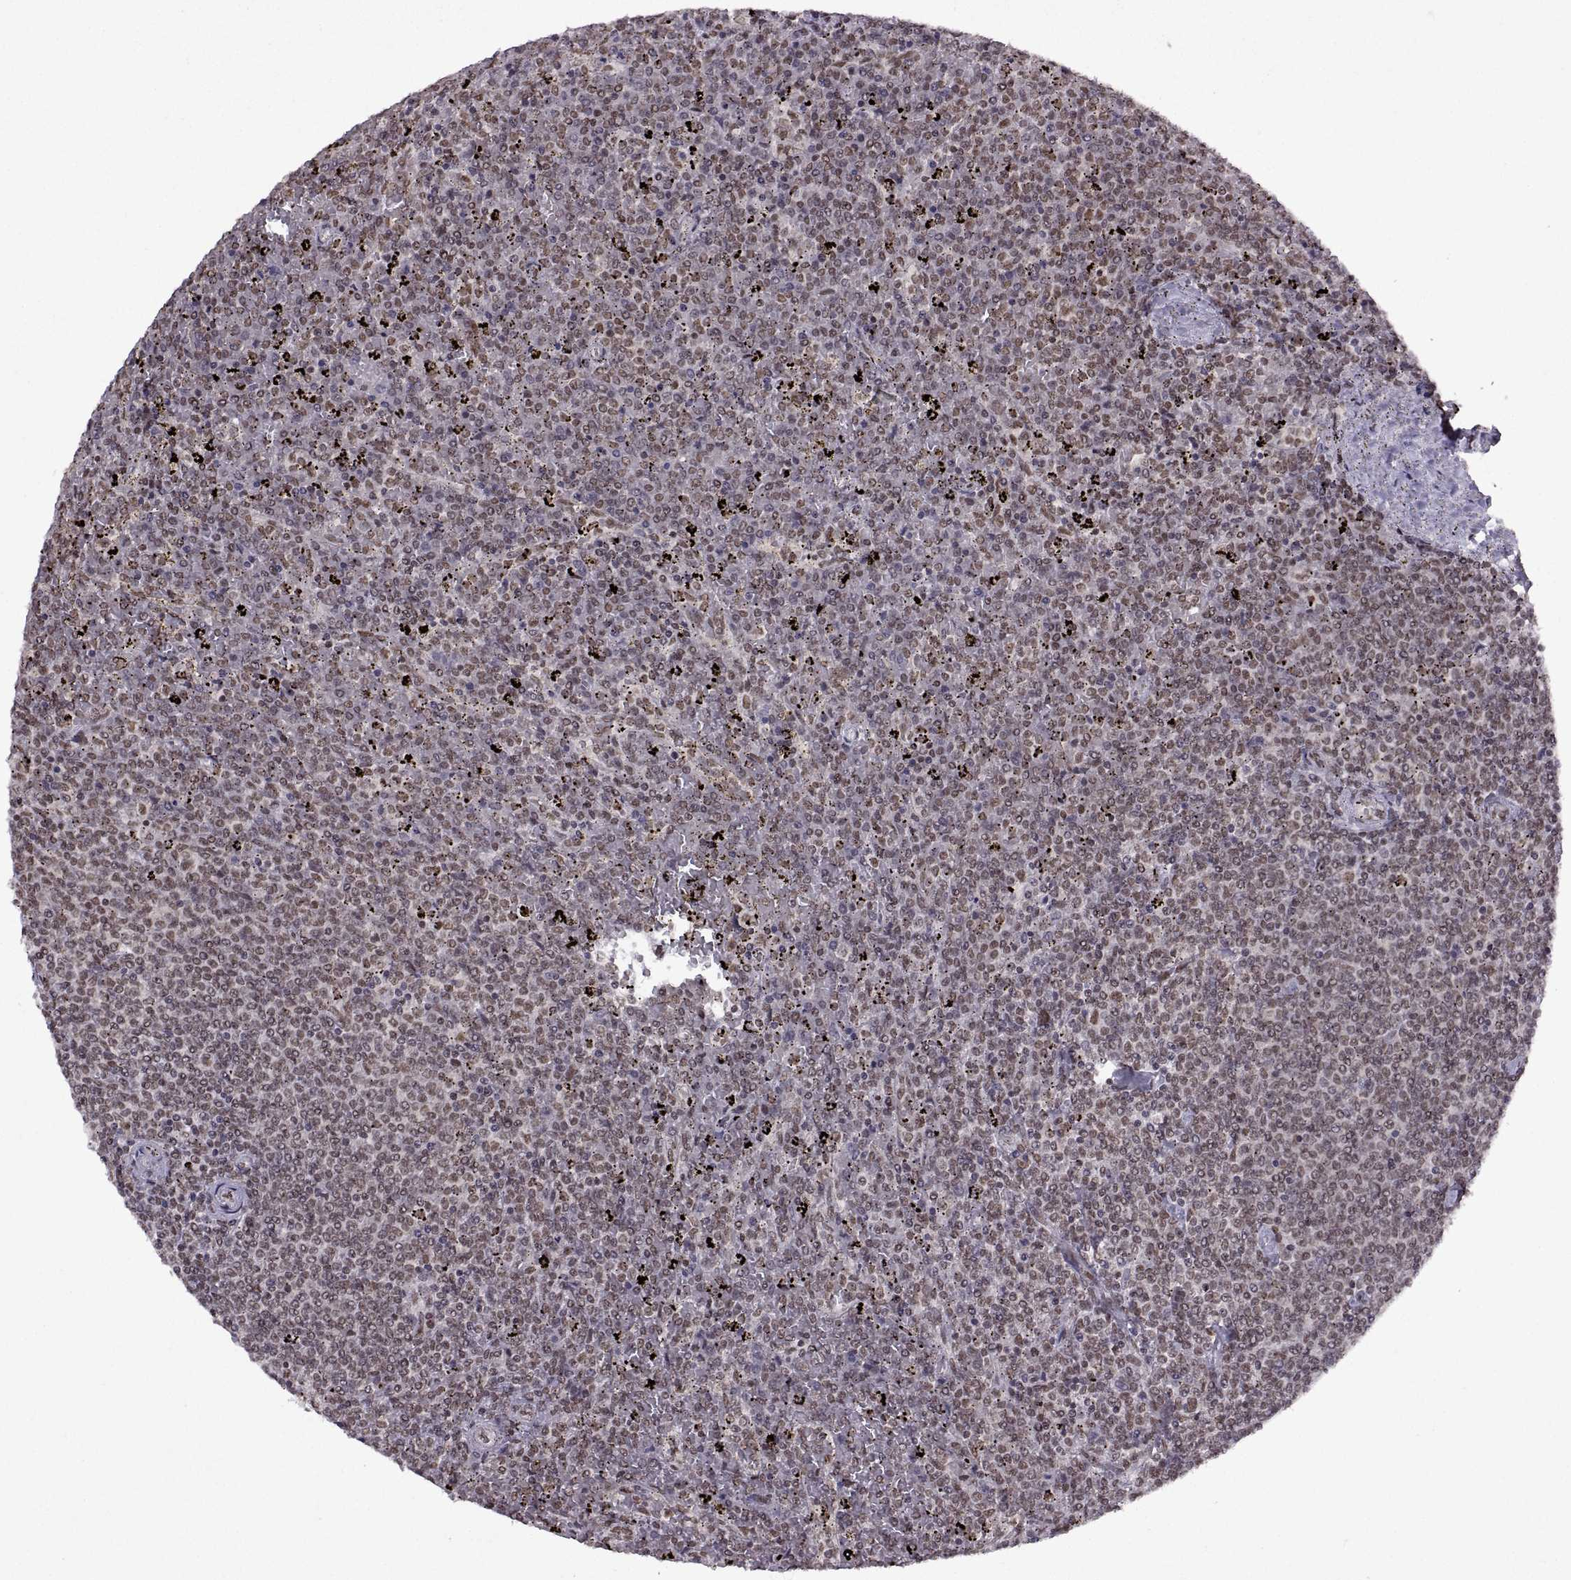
{"staining": {"intensity": "weak", "quantity": ">75%", "location": "nuclear"}, "tissue": "lymphoma", "cell_type": "Tumor cells", "image_type": "cancer", "snomed": [{"axis": "morphology", "description": "Malignant lymphoma, non-Hodgkin's type, Low grade"}, {"axis": "topography", "description": "Spleen"}], "caption": "Immunohistochemistry image of neoplastic tissue: human low-grade malignant lymphoma, non-Hodgkin's type stained using IHC displays low levels of weak protein expression localized specifically in the nuclear of tumor cells, appearing as a nuclear brown color.", "gene": "MT1E", "patient": {"sex": "female", "age": 77}}